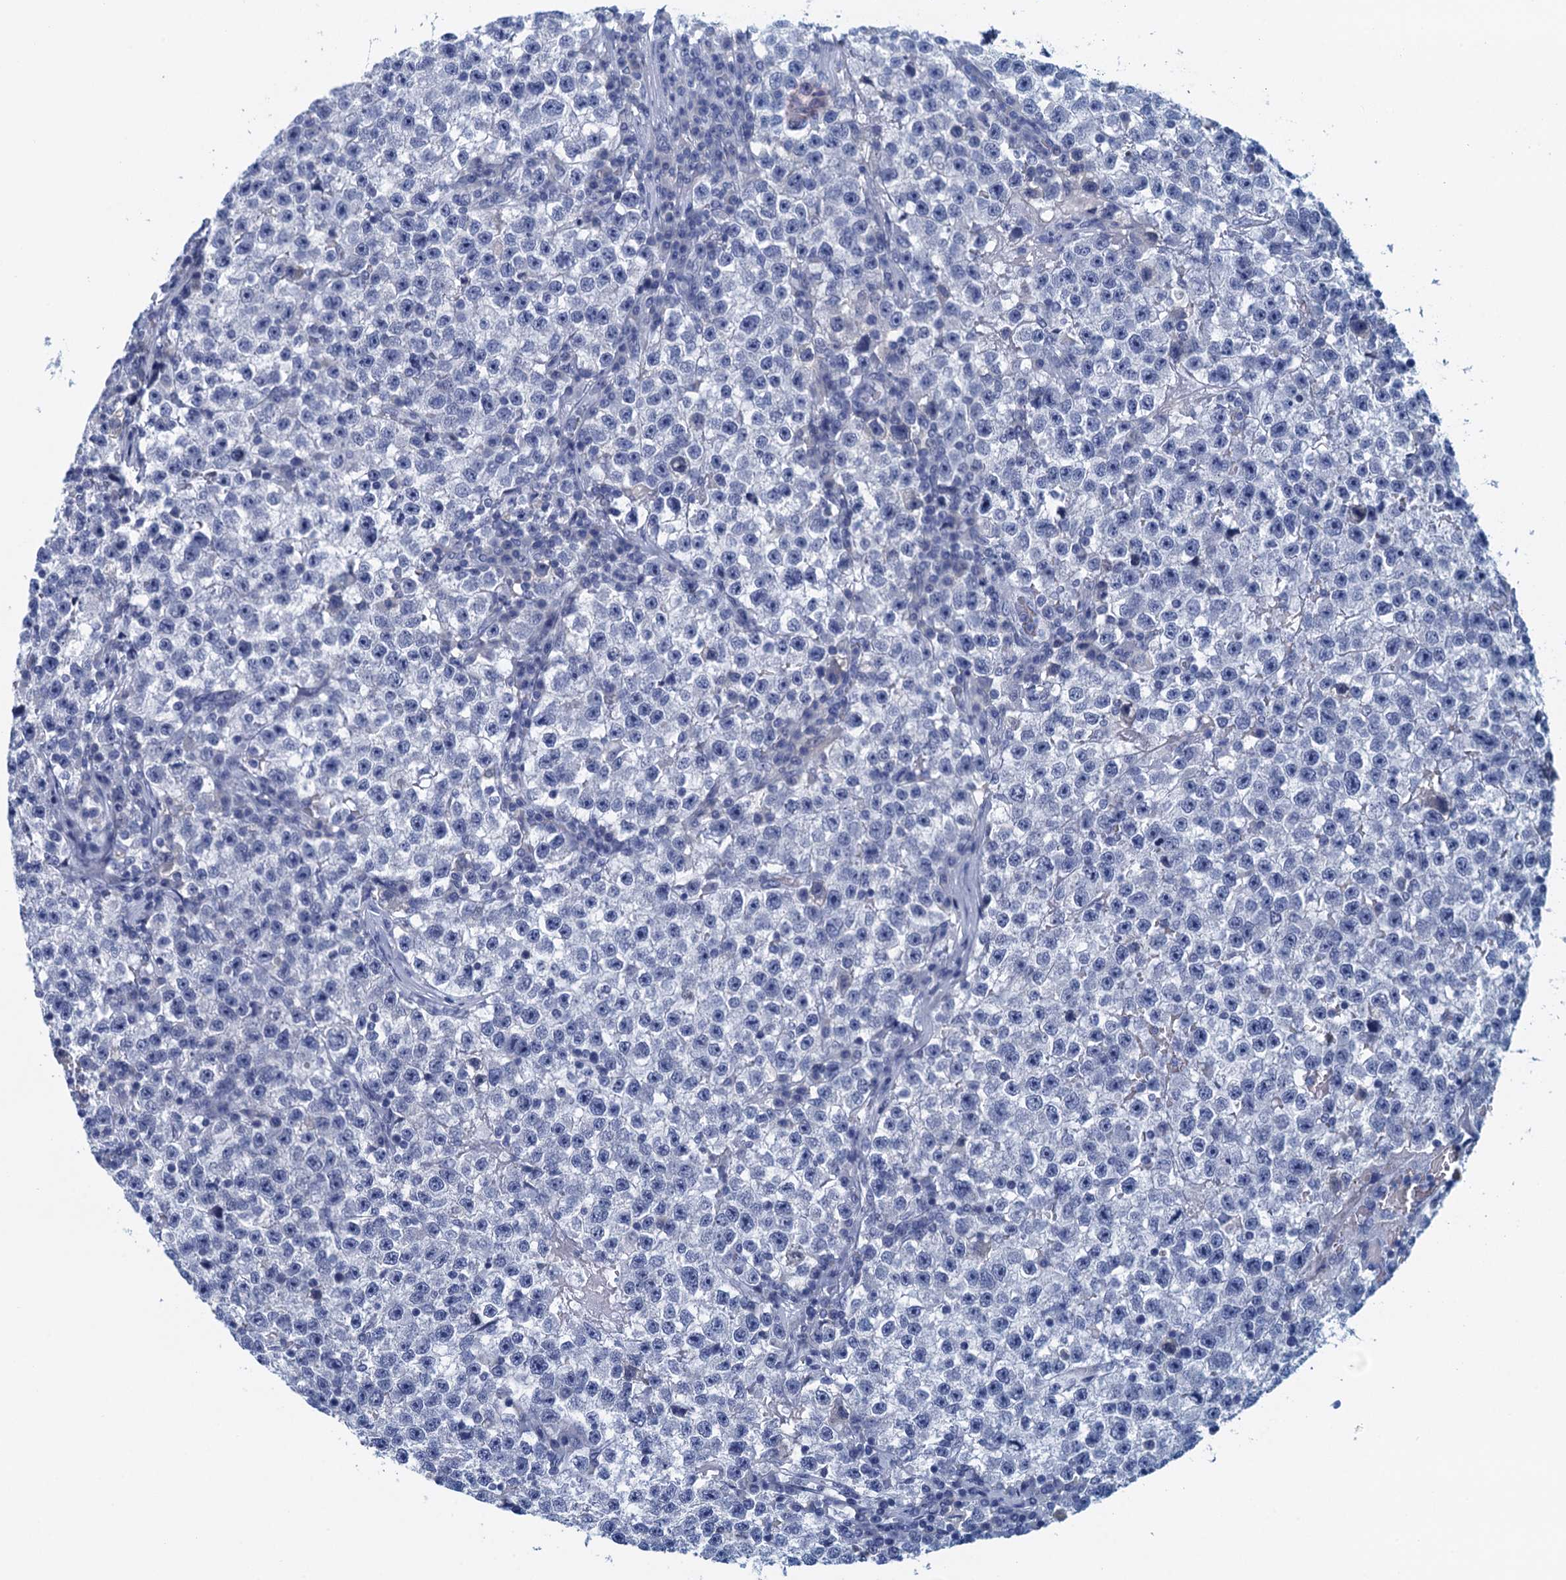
{"staining": {"intensity": "negative", "quantity": "none", "location": "none"}, "tissue": "testis cancer", "cell_type": "Tumor cells", "image_type": "cancer", "snomed": [{"axis": "morphology", "description": "Seminoma, NOS"}, {"axis": "topography", "description": "Testis"}], "caption": "The IHC micrograph has no significant positivity in tumor cells of testis seminoma tissue.", "gene": "CYP51A1", "patient": {"sex": "male", "age": 22}}